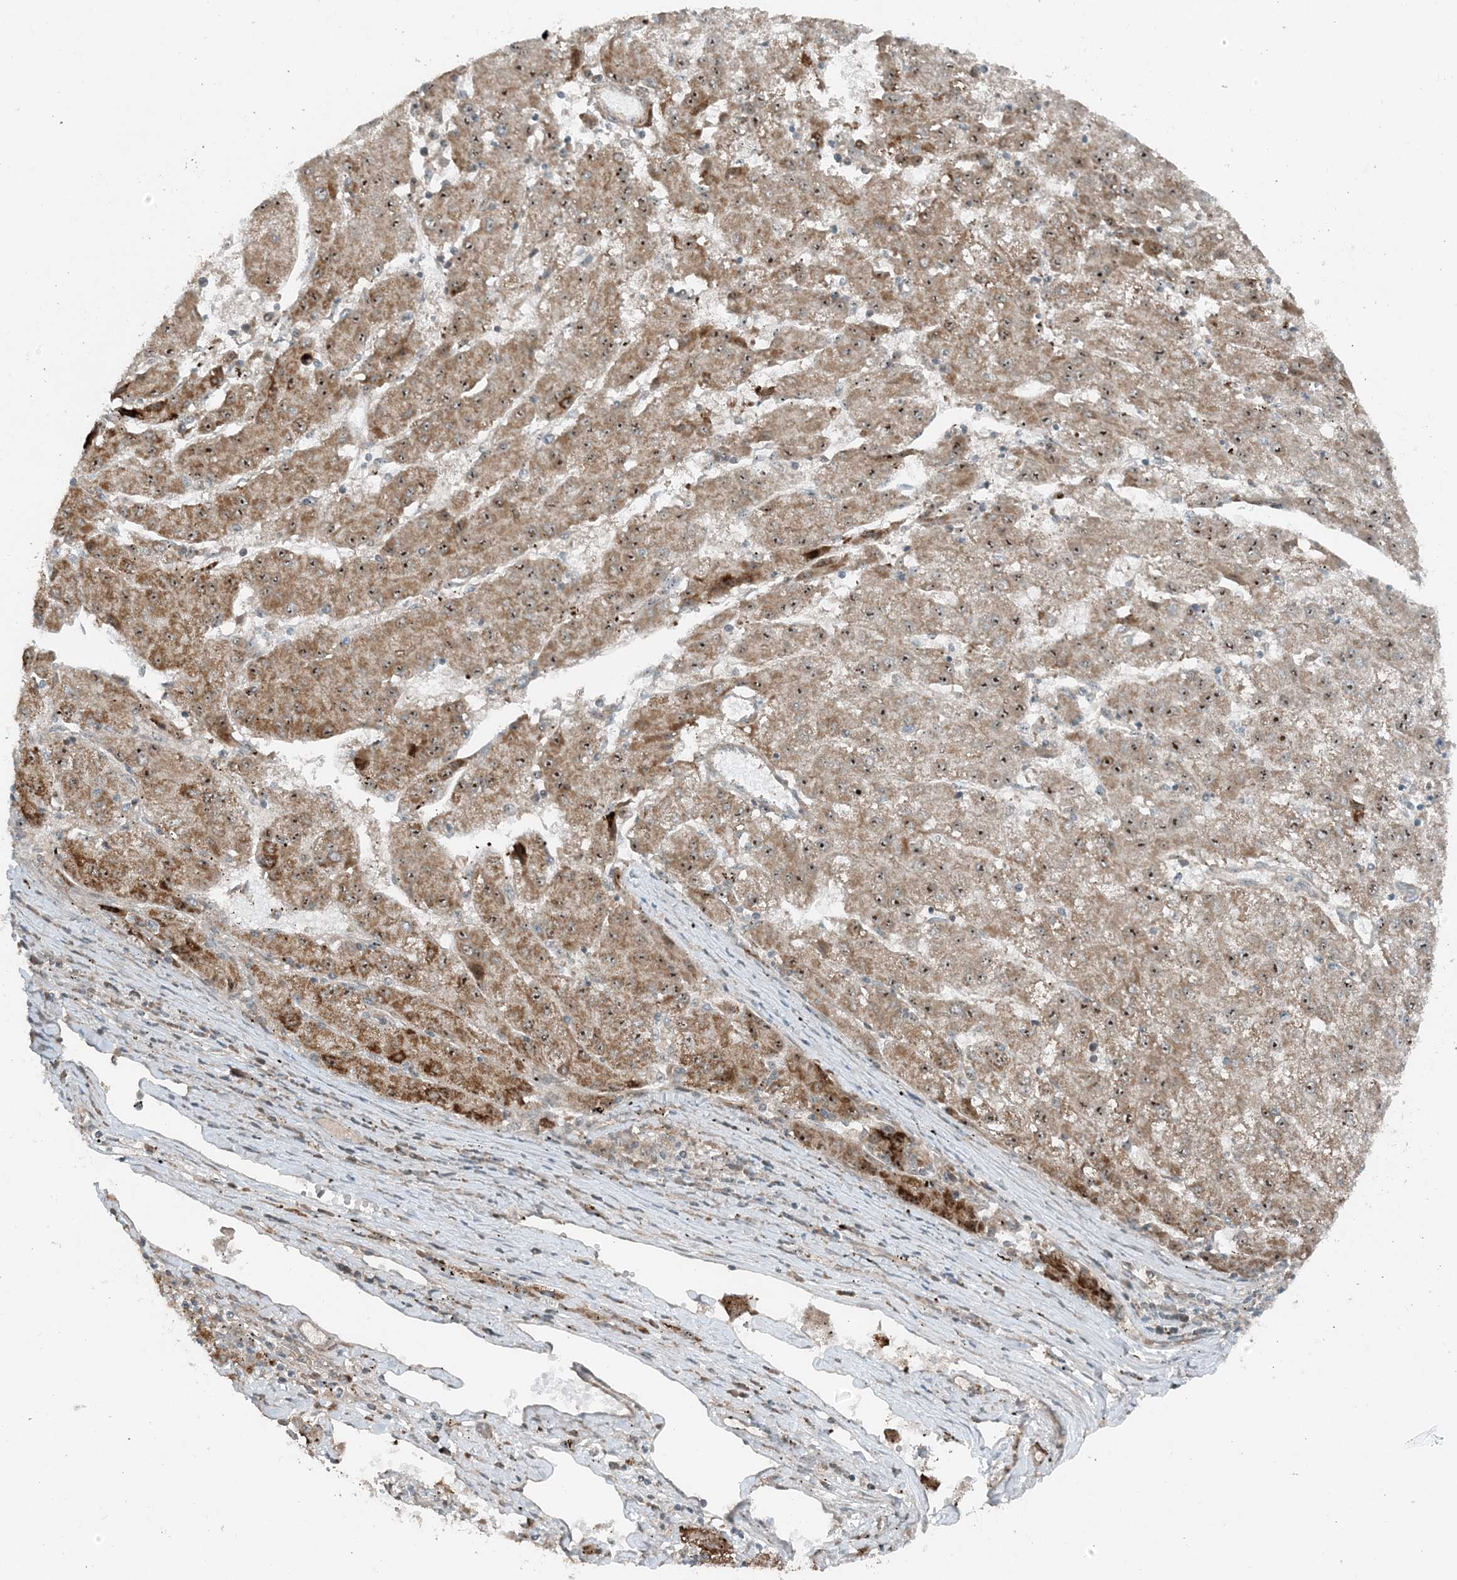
{"staining": {"intensity": "moderate", "quantity": ">75%", "location": "cytoplasmic/membranous,nuclear"}, "tissue": "liver cancer", "cell_type": "Tumor cells", "image_type": "cancer", "snomed": [{"axis": "morphology", "description": "Carcinoma, Hepatocellular, NOS"}, {"axis": "topography", "description": "Liver"}], "caption": "This histopathology image exhibits immunohistochemistry (IHC) staining of human hepatocellular carcinoma (liver), with medium moderate cytoplasmic/membranous and nuclear positivity in about >75% of tumor cells.", "gene": "MITD1", "patient": {"sex": "male", "age": 72}}